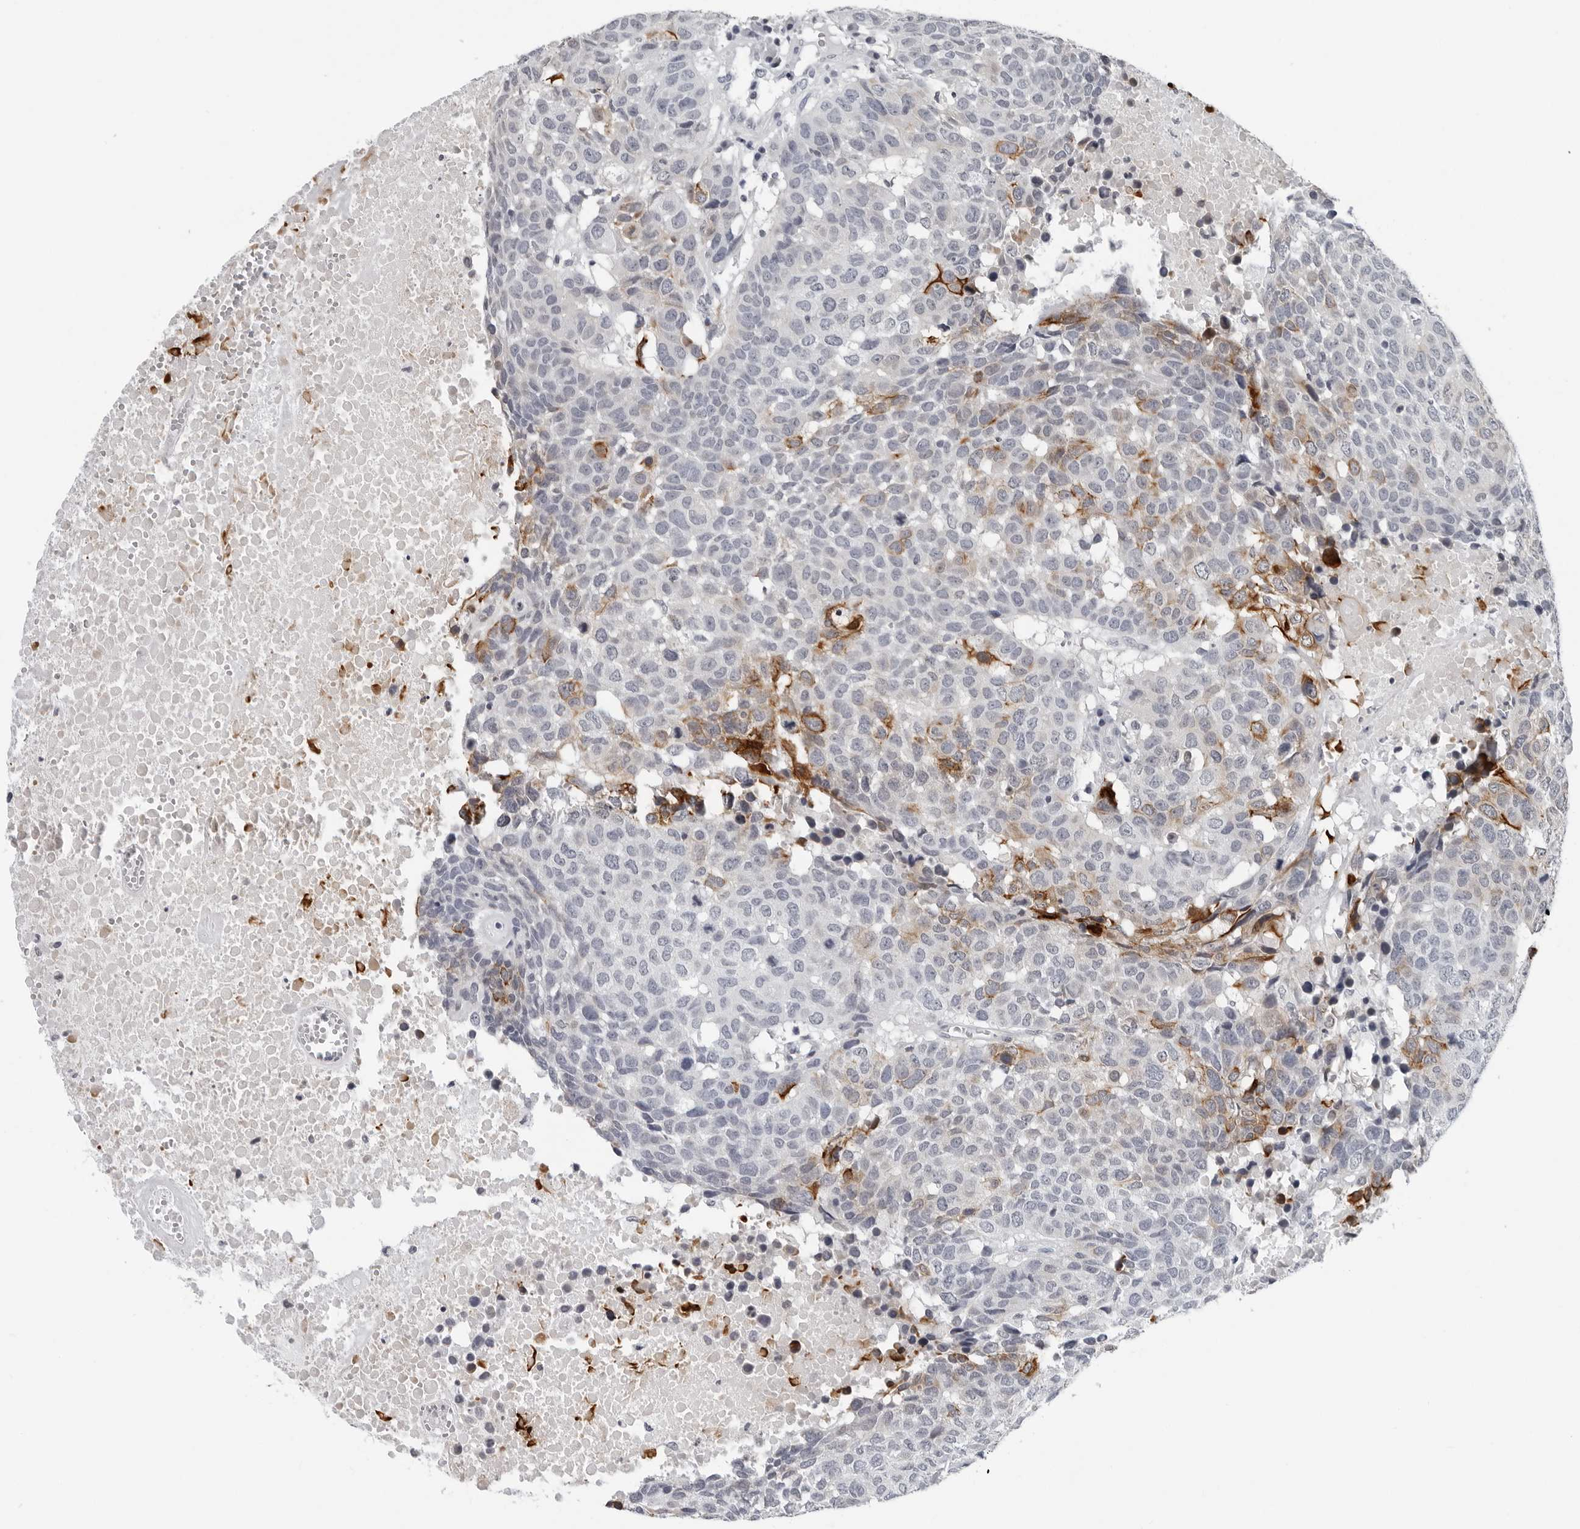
{"staining": {"intensity": "strong", "quantity": "<25%", "location": "cytoplasmic/membranous"}, "tissue": "head and neck cancer", "cell_type": "Tumor cells", "image_type": "cancer", "snomed": [{"axis": "morphology", "description": "Squamous cell carcinoma, NOS"}, {"axis": "topography", "description": "Head-Neck"}], "caption": "Immunohistochemical staining of squamous cell carcinoma (head and neck) reveals medium levels of strong cytoplasmic/membranous protein staining in about <25% of tumor cells.", "gene": "CCDC28B", "patient": {"sex": "male", "age": 66}}